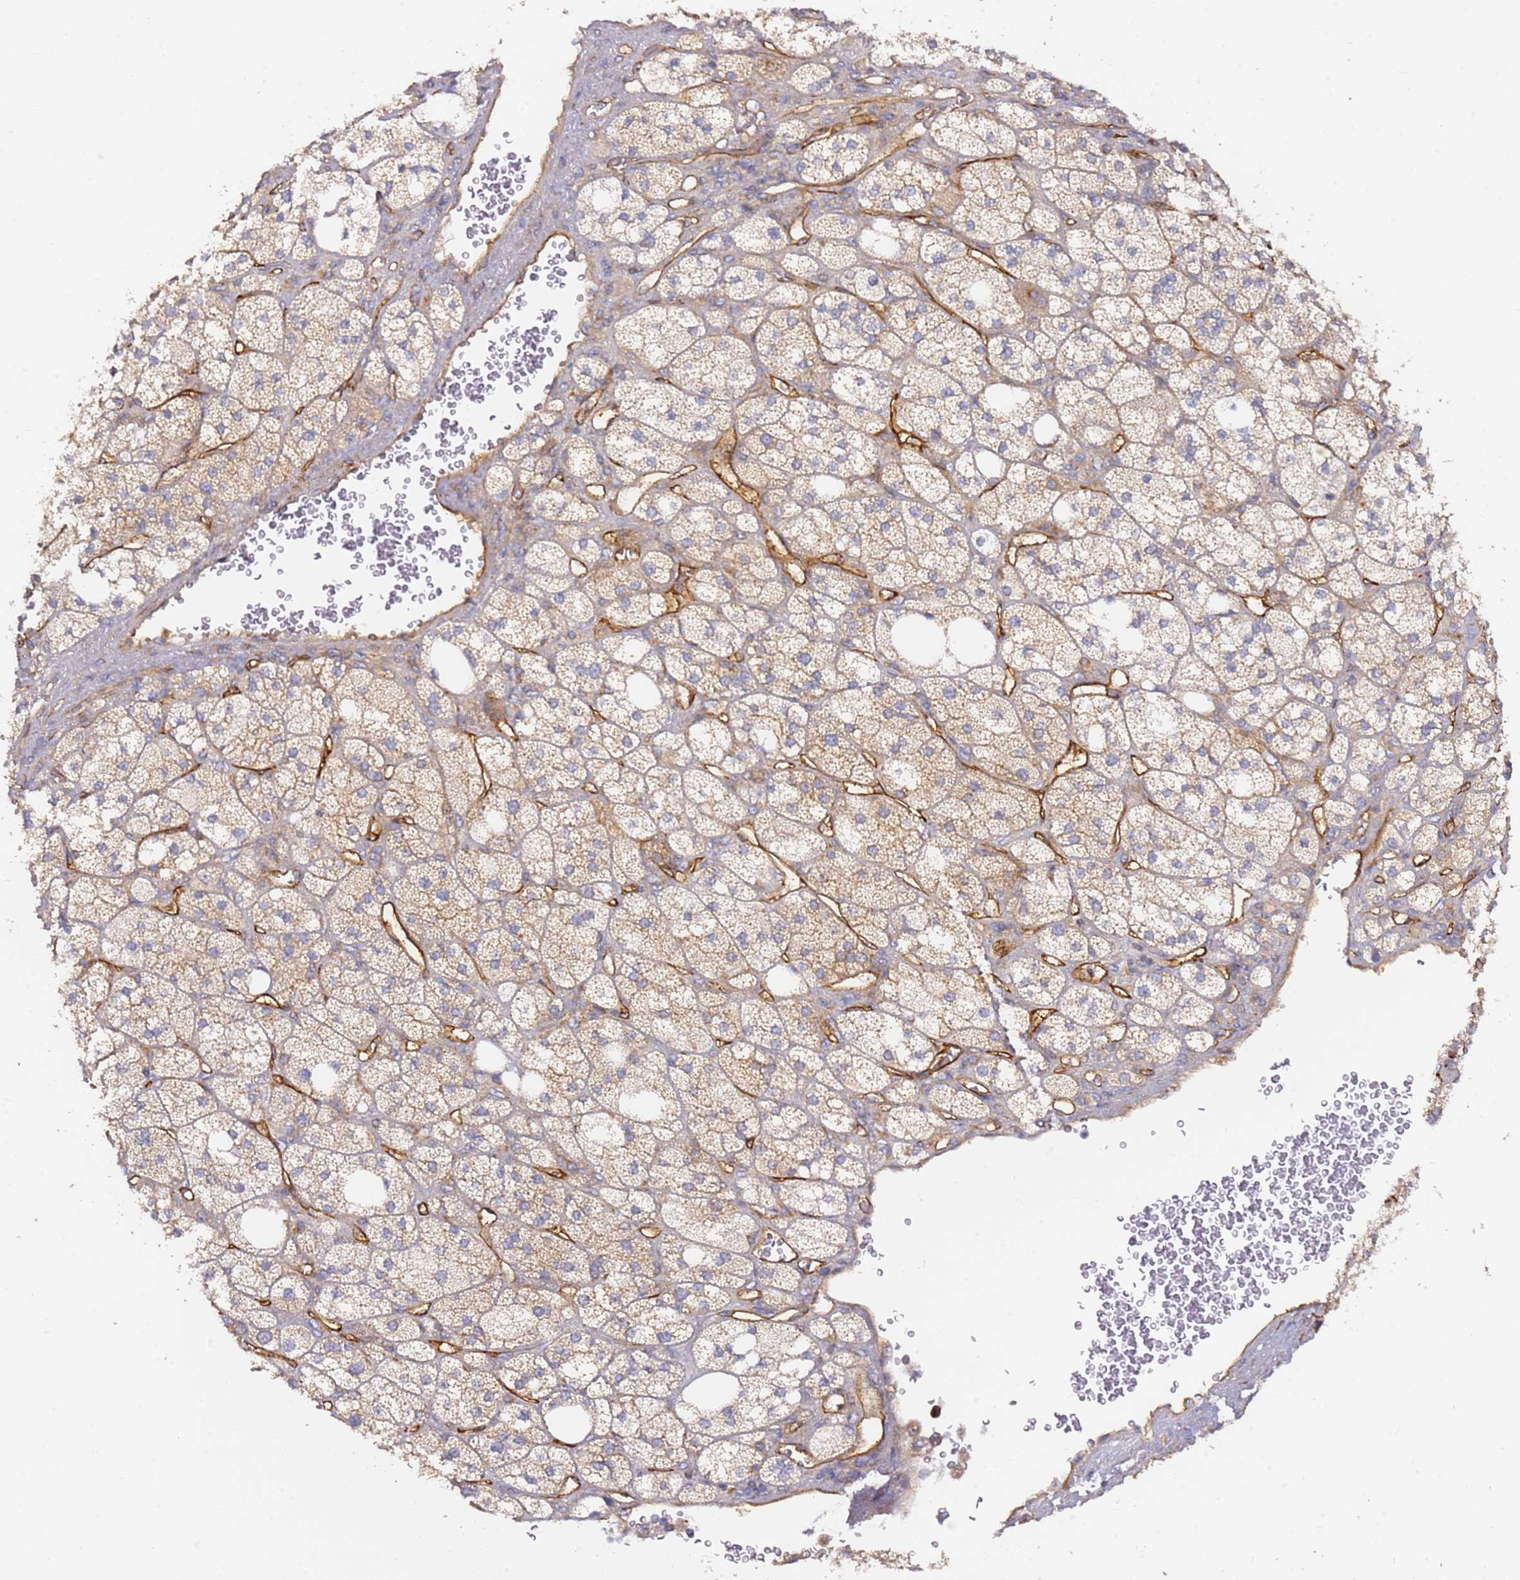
{"staining": {"intensity": "weak", "quantity": ">75%", "location": "cytoplasmic/membranous"}, "tissue": "adrenal gland", "cell_type": "Glandular cells", "image_type": "normal", "snomed": [{"axis": "morphology", "description": "Normal tissue, NOS"}, {"axis": "topography", "description": "Adrenal gland"}], "caption": "DAB immunohistochemical staining of benign human adrenal gland shows weak cytoplasmic/membranous protein positivity in about >75% of glandular cells.", "gene": "KIF7", "patient": {"sex": "male", "age": 61}}